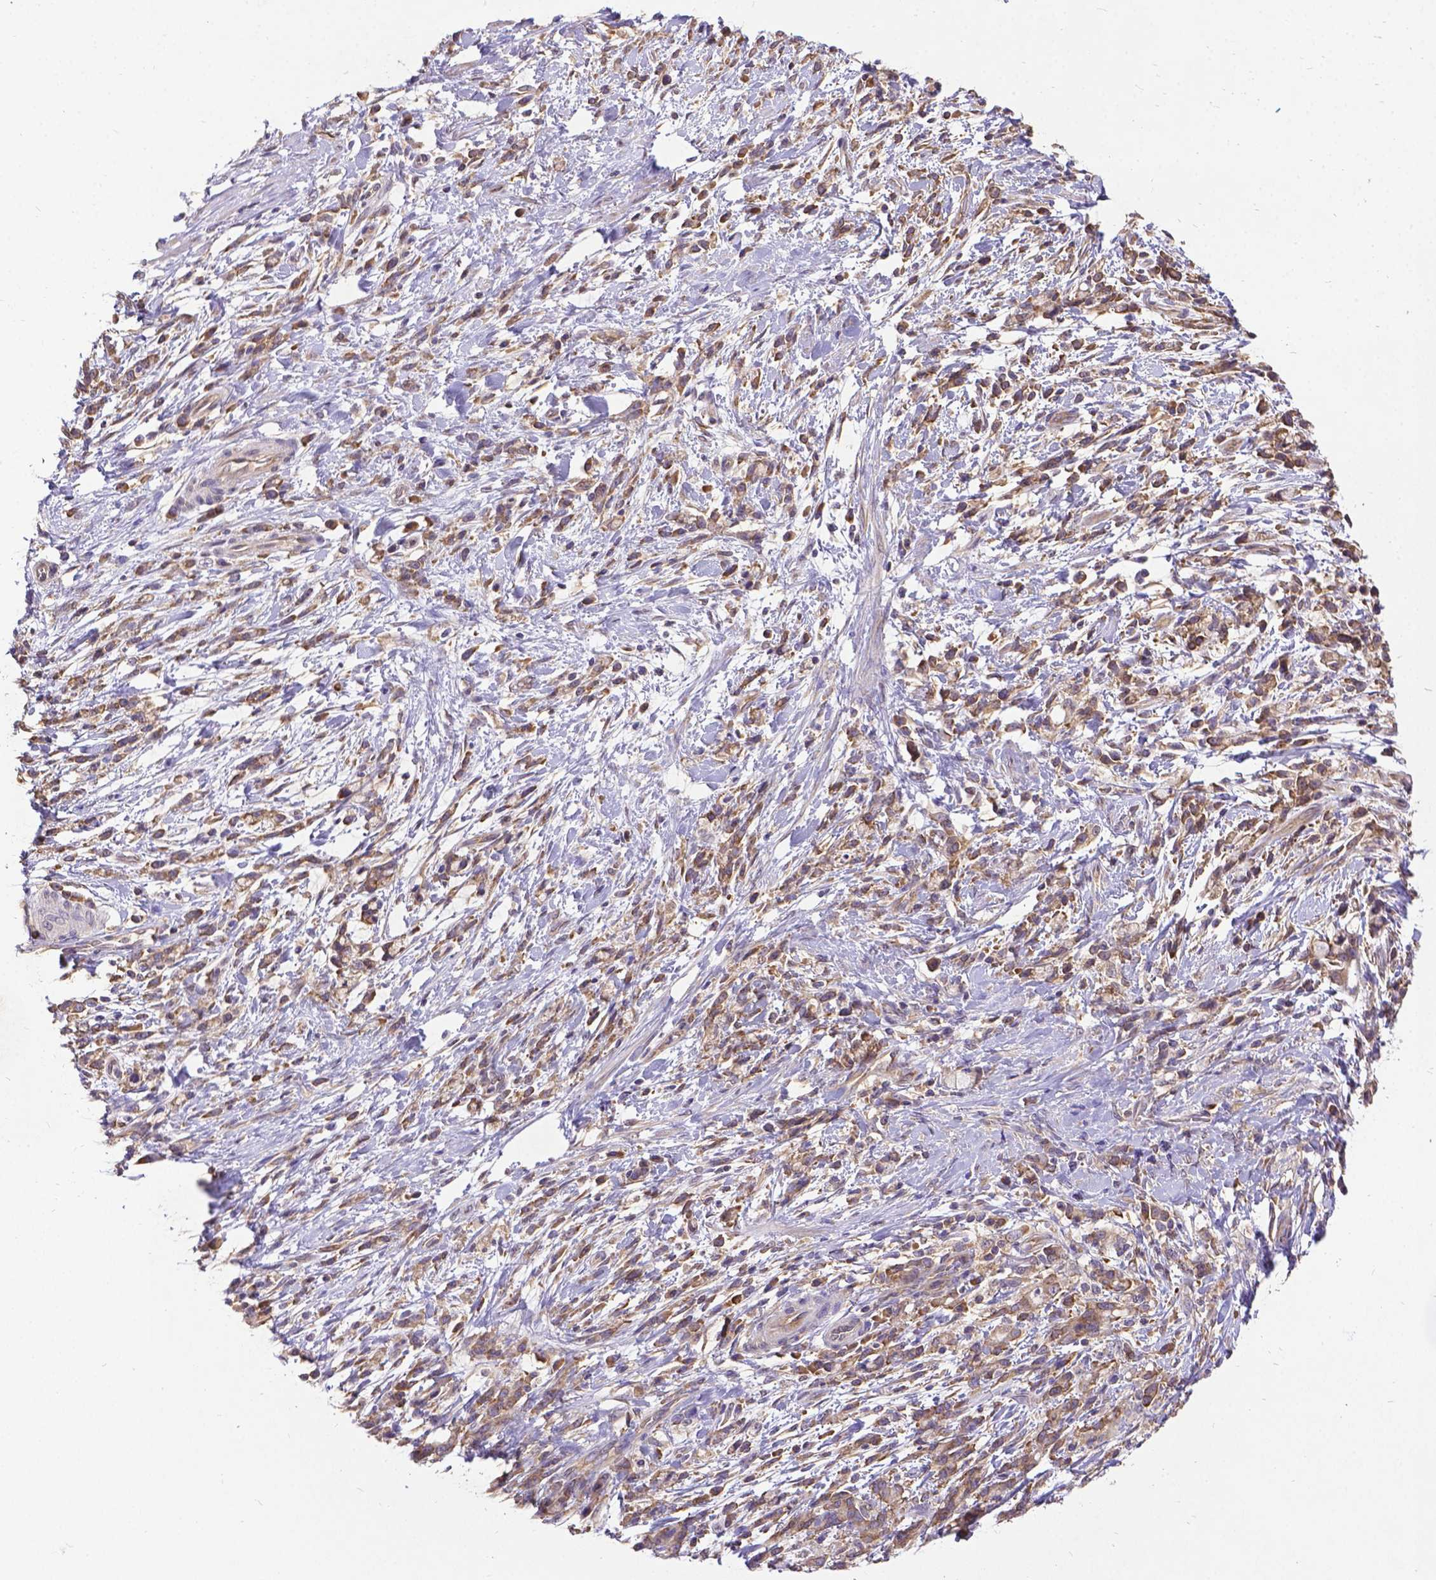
{"staining": {"intensity": "moderate", "quantity": ">75%", "location": "cytoplasmic/membranous"}, "tissue": "stomach cancer", "cell_type": "Tumor cells", "image_type": "cancer", "snomed": [{"axis": "morphology", "description": "Adenocarcinoma, NOS"}, {"axis": "topography", "description": "Stomach"}], "caption": "The micrograph shows staining of adenocarcinoma (stomach), revealing moderate cytoplasmic/membranous protein positivity (brown color) within tumor cells. Immunohistochemistry (ihc) stains the protein of interest in brown and the nuclei are stained blue.", "gene": "DENND6A", "patient": {"sex": "female", "age": 57}}